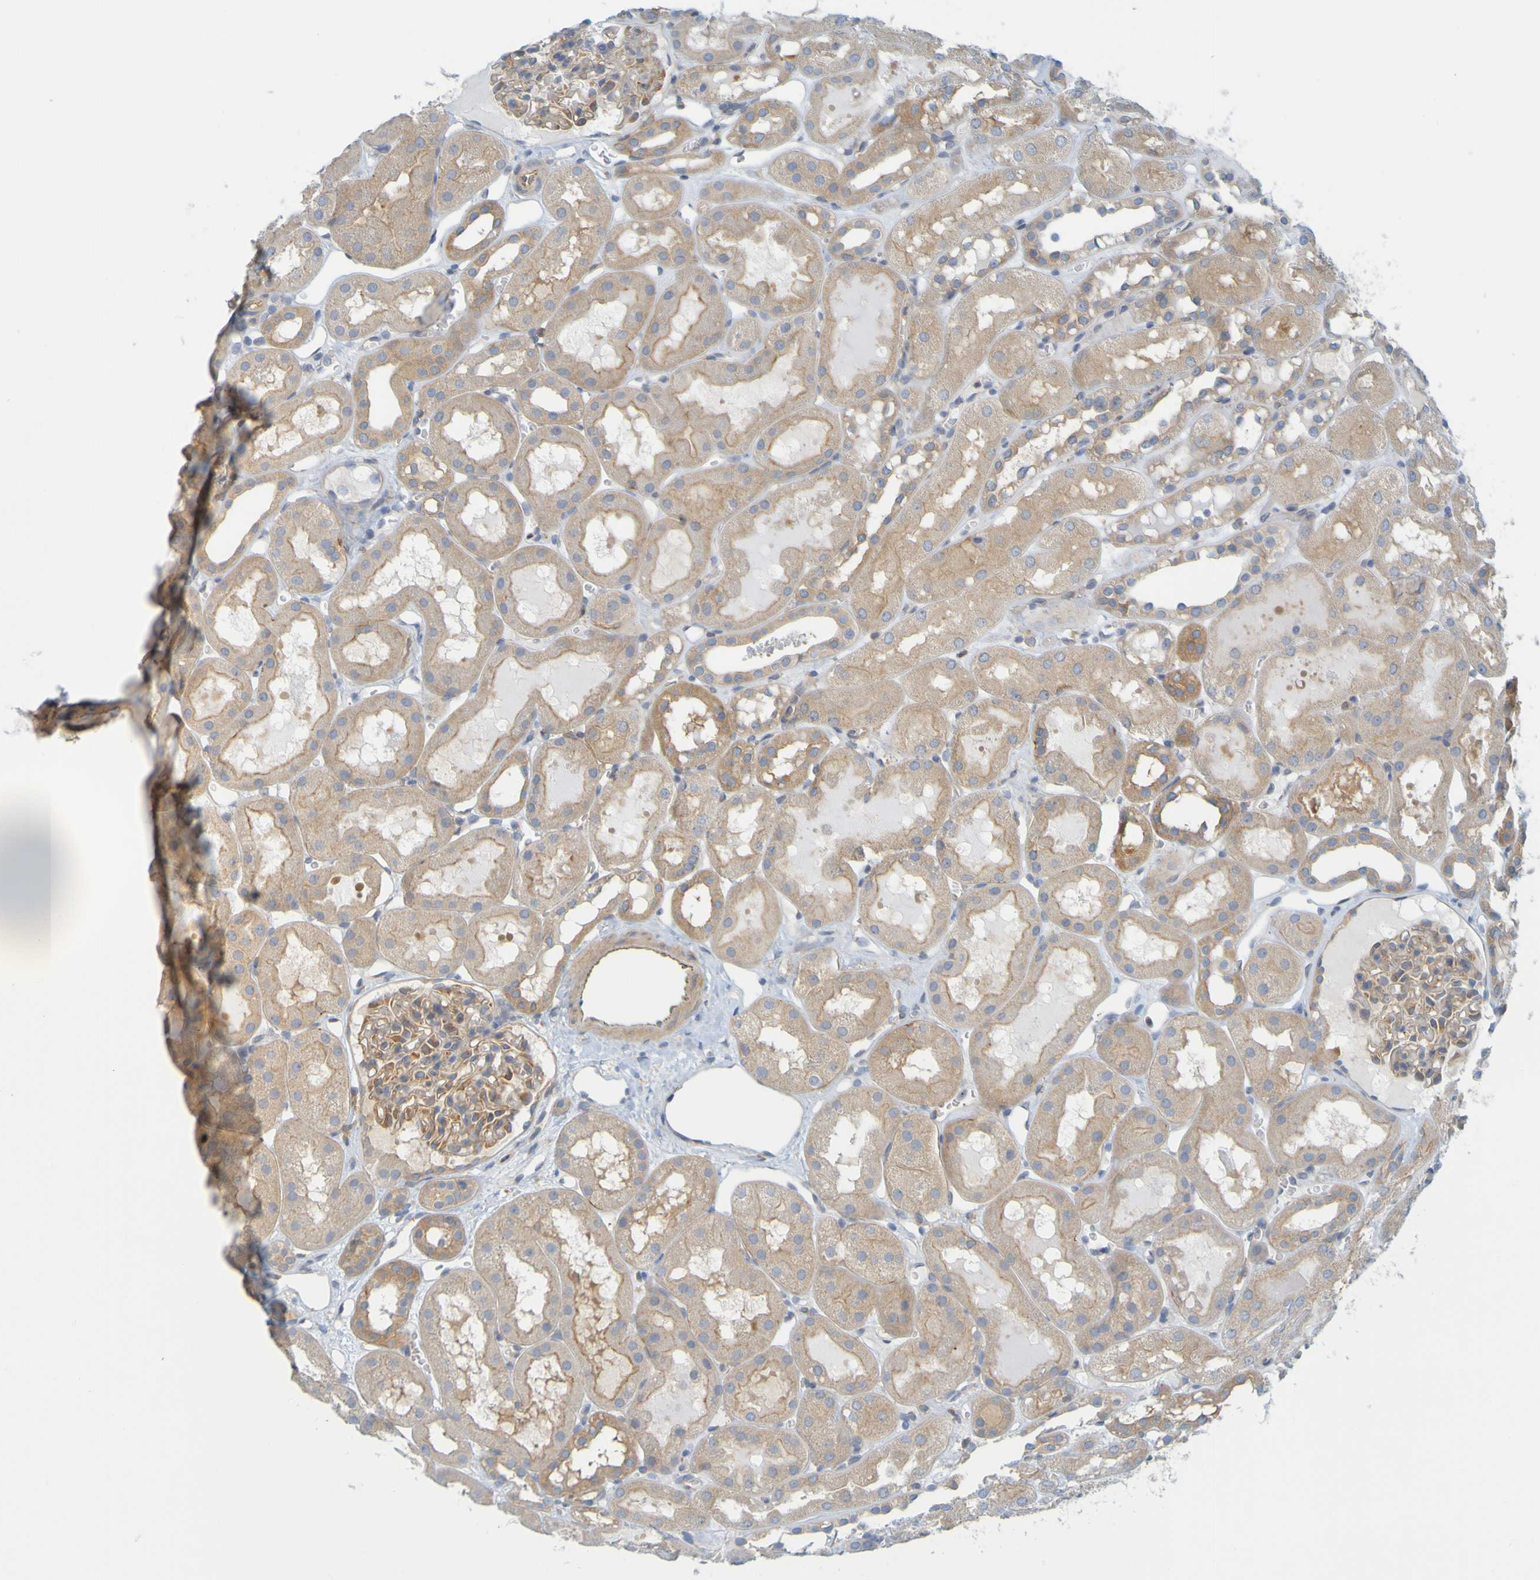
{"staining": {"intensity": "moderate", "quantity": ">75%", "location": "cytoplasmic/membranous"}, "tissue": "kidney", "cell_type": "Cells in glomeruli", "image_type": "normal", "snomed": [{"axis": "morphology", "description": "Normal tissue, NOS"}, {"axis": "topography", "description": "Kidney"}, {"axis": "topography", "description": "Urinary bladder"}], "caption": "DAB immunohistochemical staining of benign kidney reveals moderate cytoplasmic/membranous protein staining in about >75% of cells in glomeruli.", "gene": "APPL1", "patient": {"sex": "male", "age": 16}}